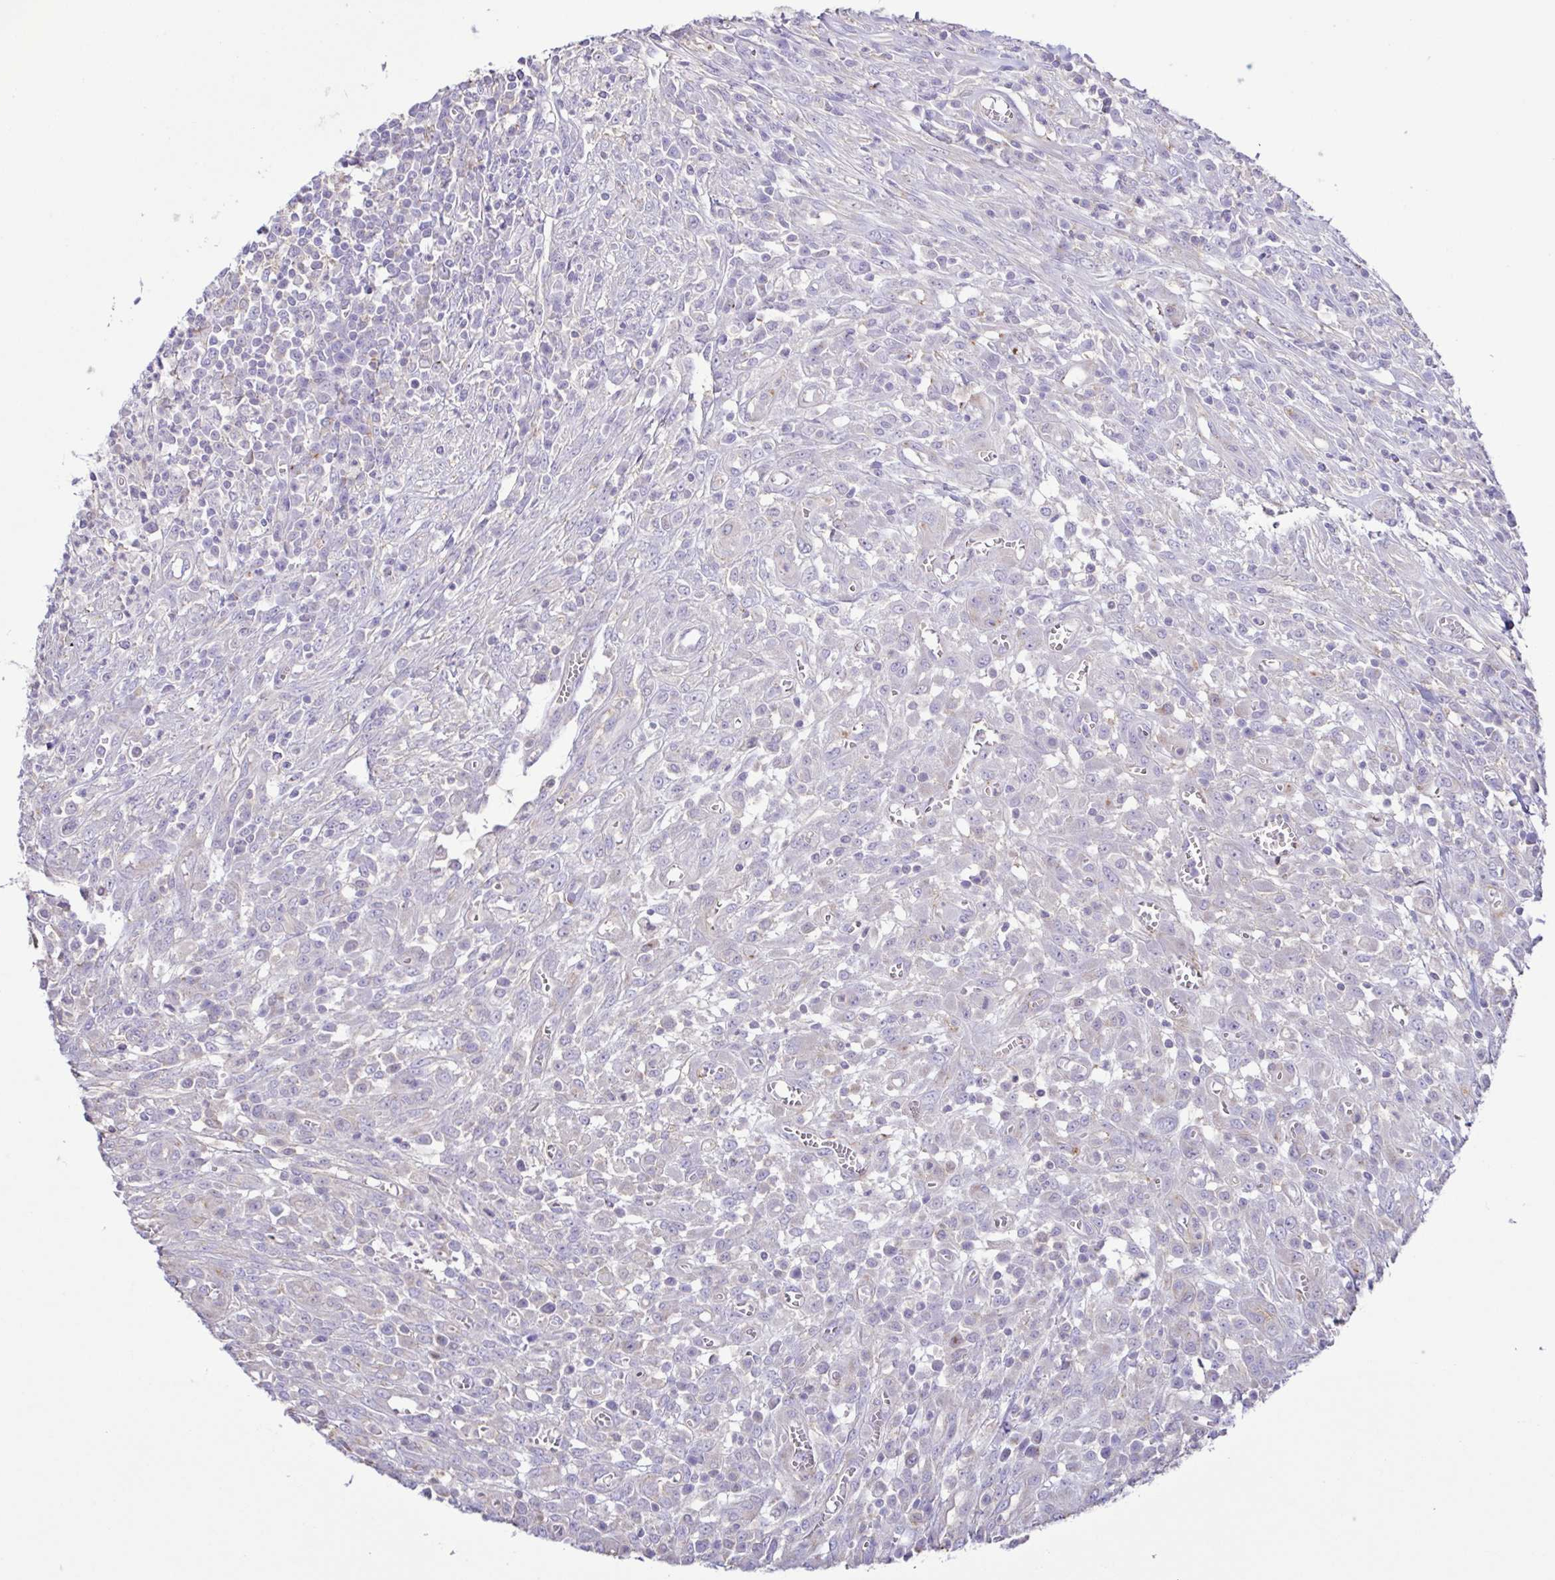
{"staining": {"intensity": "weak", "quantity": "<25%", "location": "cytoplasmic/membranous"}, "tissue": "colorectal cancer", "cell_type": "Tumor cells", "image_type": "cancer", "snomed": [{"axis": "morphology", "description": "Adenocarcinoma, NOS"}, {"axis": "topography", "description": "Colon"}], "caption": "This histopathology image is of colorectal cancer (adenocarcinoma) stained with immunohistochemistry (IHC) to label a protein in brown with the nuclei are counter-stained blue. There is no positivity in tumor cells.", "gene": "CYP17A1", "patient": {"sex": "male", "age": 65}}